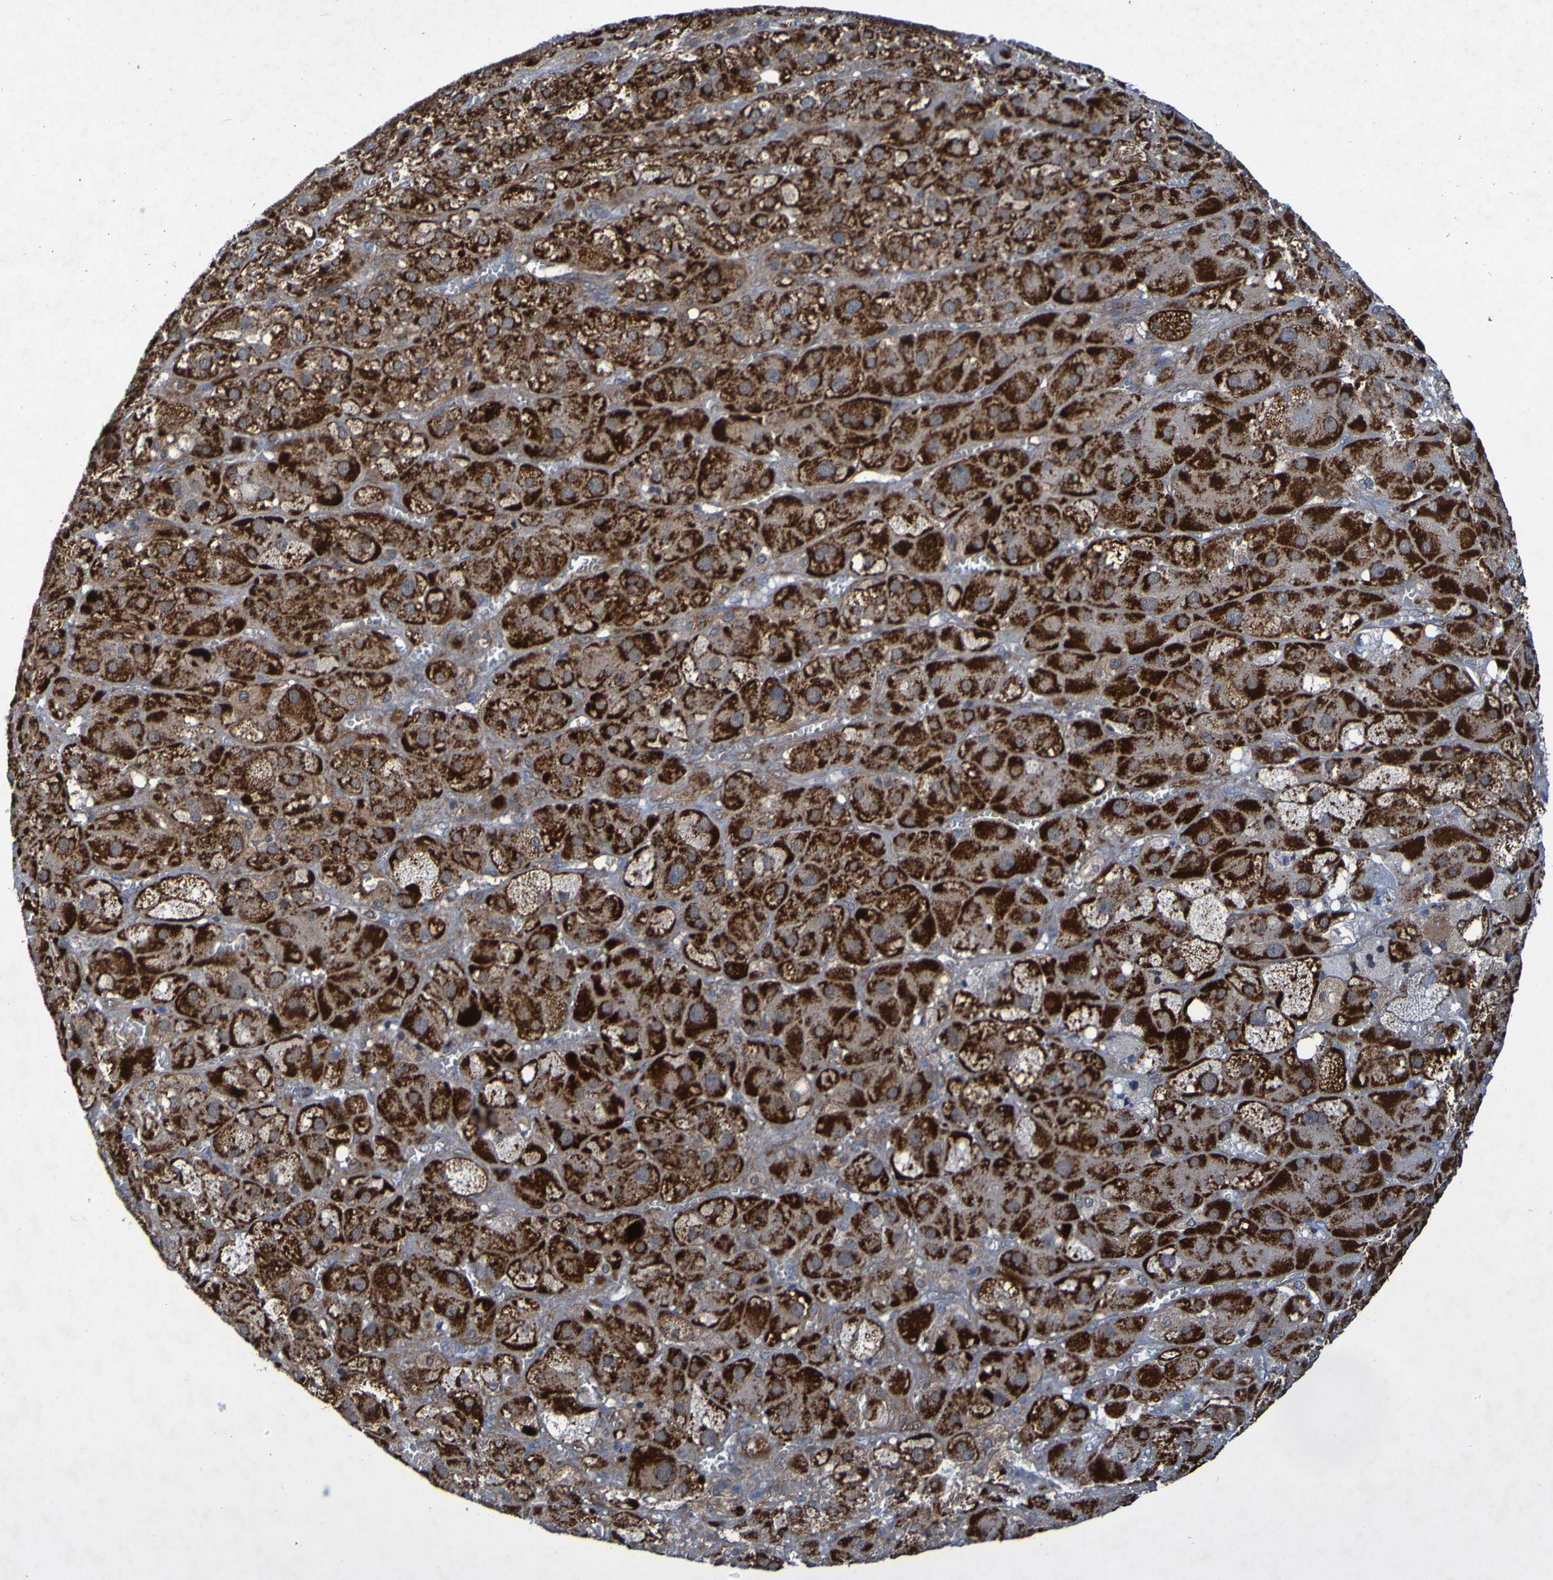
{"staining": {"intensity": "strong", "quantity": ">75%", "location": "cytoplasmic/membranous"}, "tissue": "adrenal gland", "cell_type": "Glandular cells", "image_type": "normal", "snomed": [{"axis": "morphology", "description": "Normal tissue, NOS"}, {"axis": "topography", "description": "Adrenal gland"}], "caption": "IHC (DAB (3,3'-diaminobenzidine)) staining of normal human adrenal gland shows strong cytoplasmic/membranous protein expression in about >75% of glandular cells.", "gene": "CCDC51", "patient": {"sex": "female", "age": 47}}